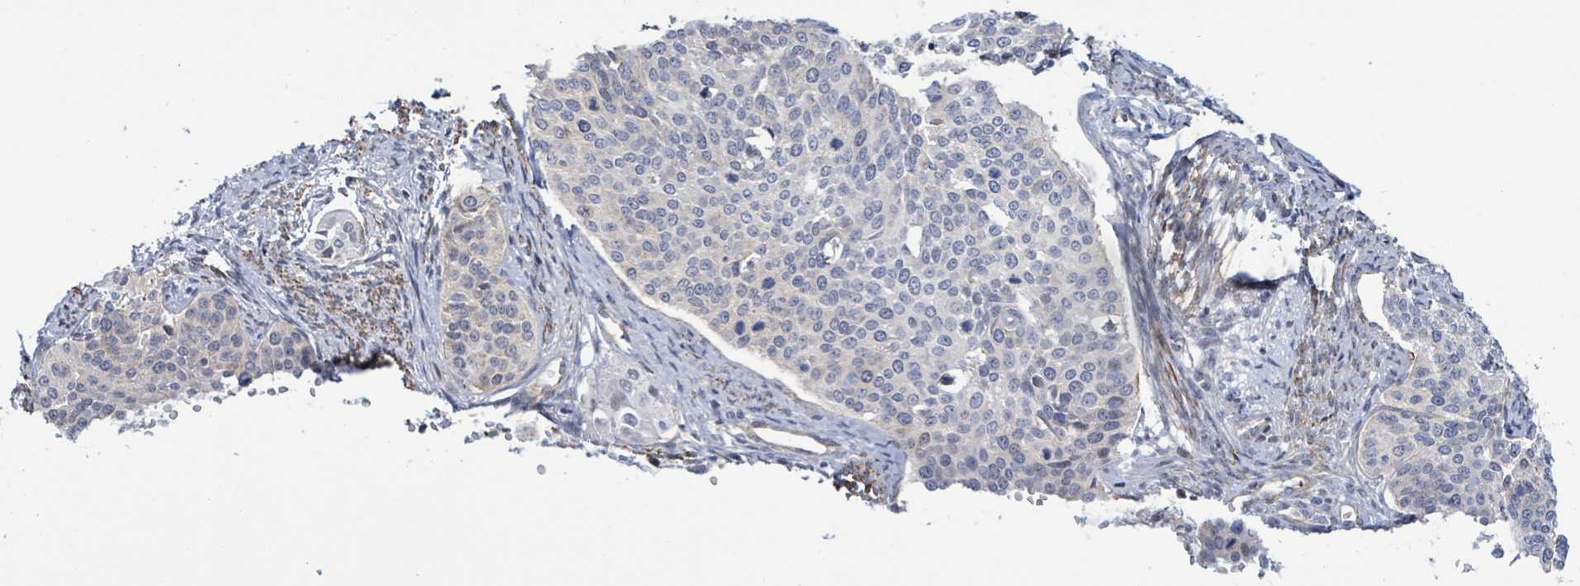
{"staining": {"intensity": "negative", "quantity": "none", "location": "none"}, "tissue": "cervical cancer", "cell_type": "Tumor cells", "image_type": "cancer", "snomed": [{"axis": "morphology", "description": "Squamous cell carcinoma, NOS"}, {"axis": "topography", "description": "Cervix"}], "caption": "Tumor cells are negative for brown protein staining in cervical cancer.", "gene": "DMRTC1B", "patient": {"sex": "female", "age": 44}}